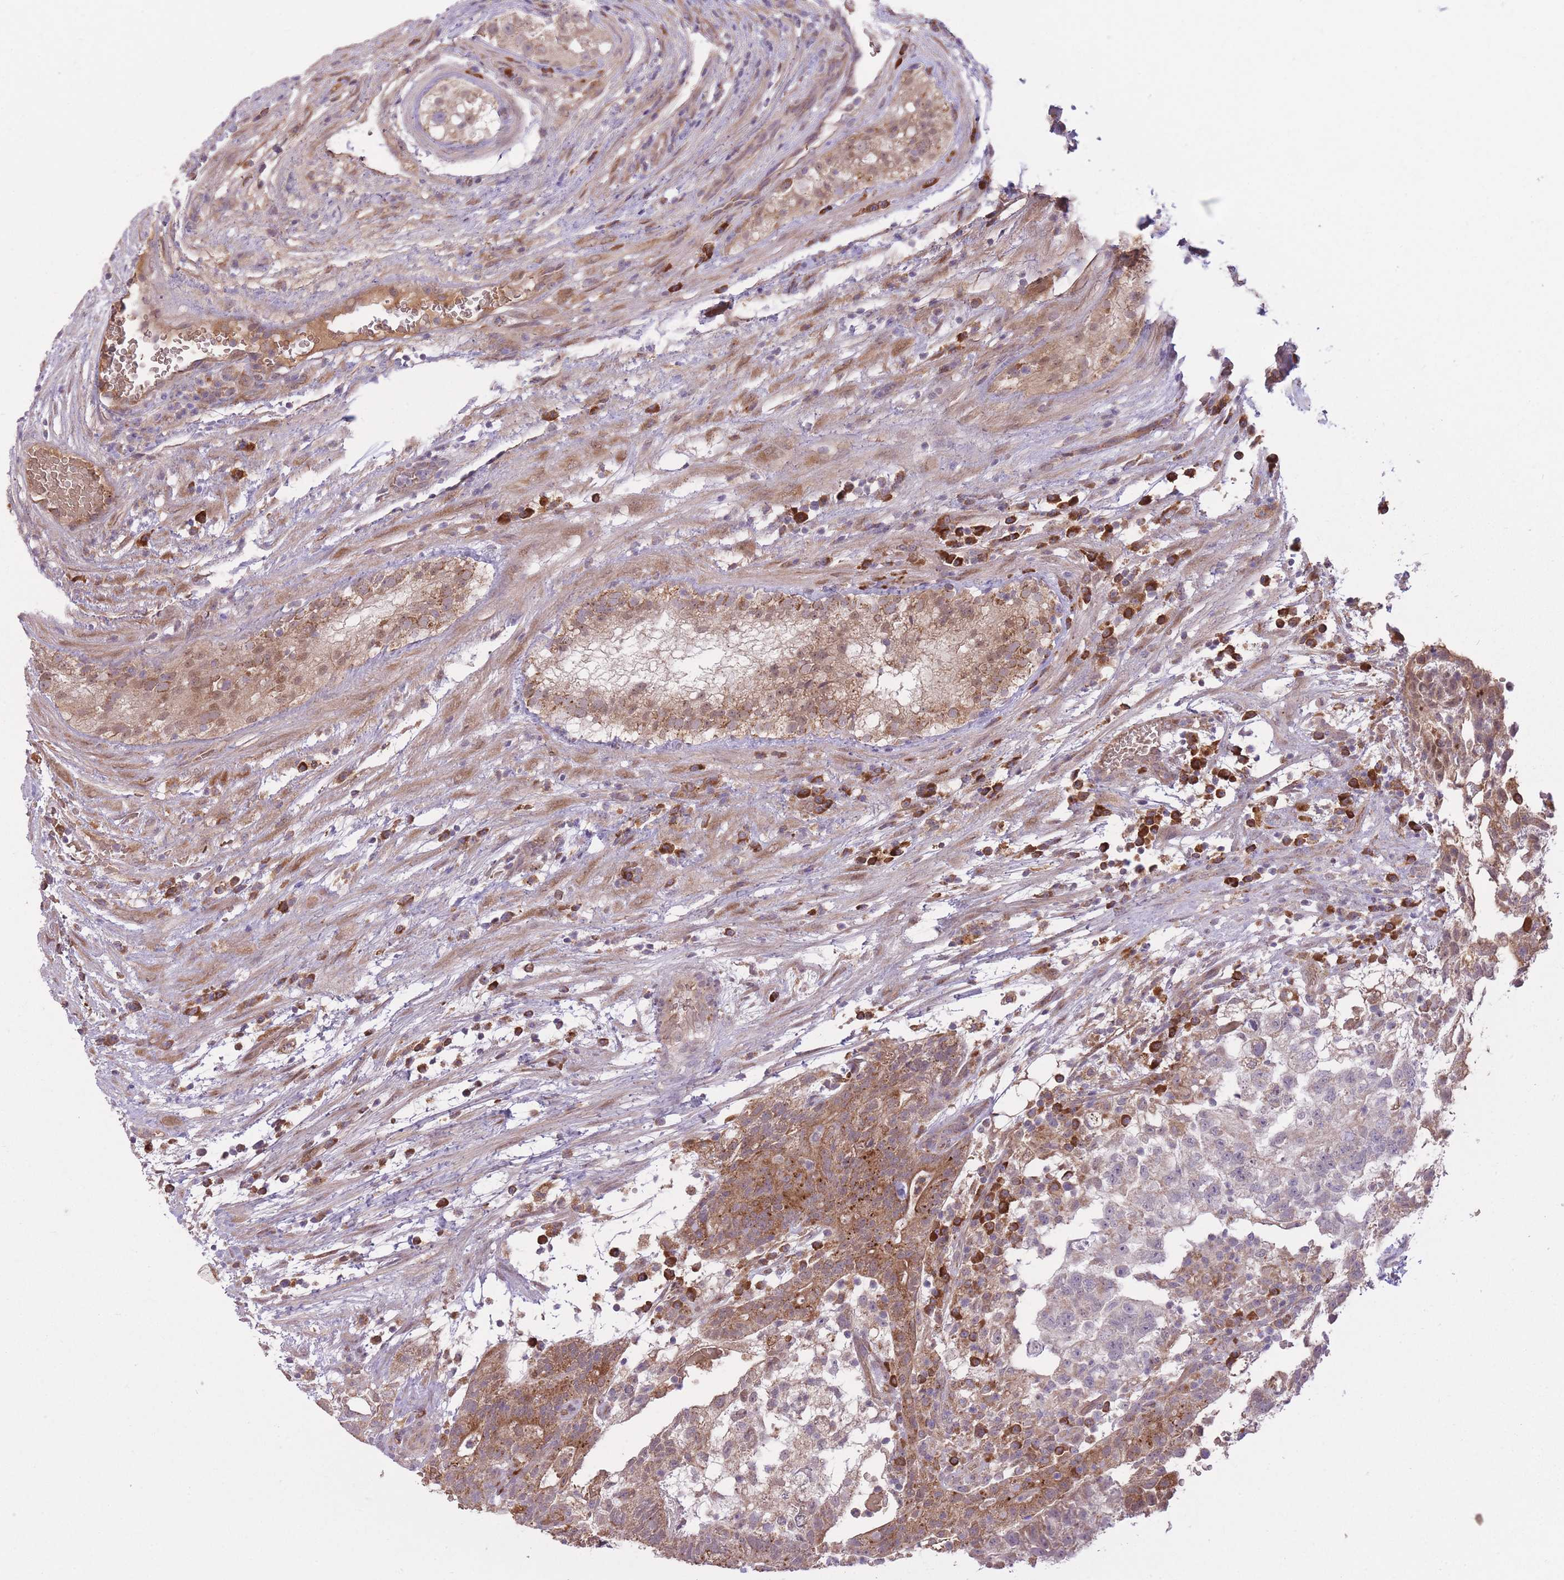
{"staining": {"intensity": "moderate", "quantity": "25%-75%", "location": "cytoplasmic/membranous"}, "tissue": "testis cancer", "cell_type": "Tumor cells", "image_type": "cancer", "snomed": [{"axis": "morphology", "description": "Normal tissue, NOS"}, {"axis": "morphology", "description": "Carcinoma, Embryonal, NOS"}, {"axis": "topography", "description": "Testis"}], "caption": "Protein expression analysis of human embryonal carcinoma (testis) reveals moderate cytoplasmic/membranous positivity in about 25%-75% of tumor cells.", "gene": "POLR3F", "patient": {"sex": "male", "age": 32}}